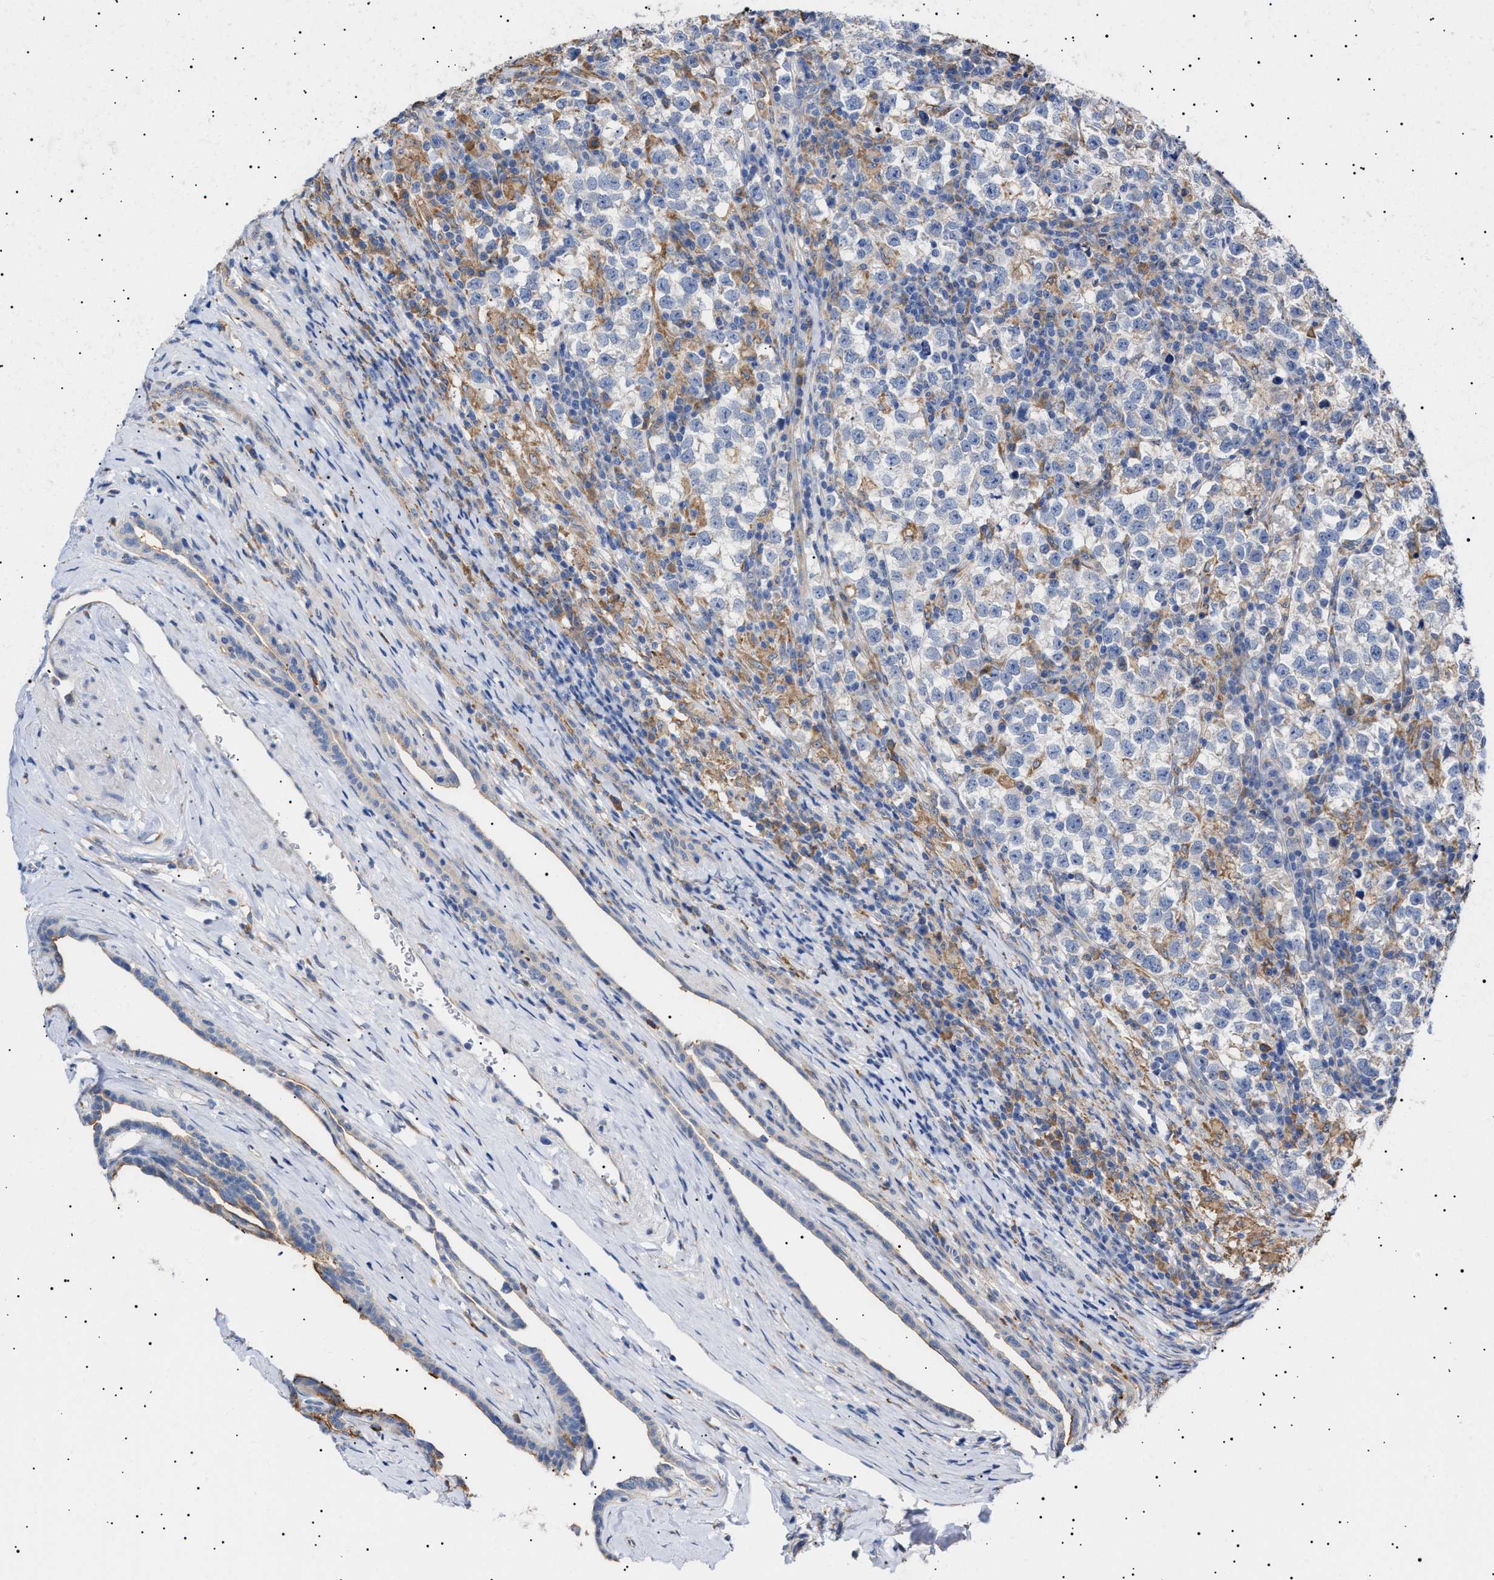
{"staining": {"intensity": "negative", "quantity": "none", "location": "none"}, "tissue": "testis cancer", "cell_type": "Tumor cells", "image_type": "cancer", "snomed": [{"axis": "morphology", "description": "Normal tissue, NOS"}, {"axis": "morphology", "description": "Seminoma, NOS"}, {"axis": "topography", "description": "Testis"}], "caption": "Histopathology image shows no significant protein expression in tumor cells of seminoma (testis).", "gene": "ERCC6L2", "patient": {"sex": "male", "age": 43}}